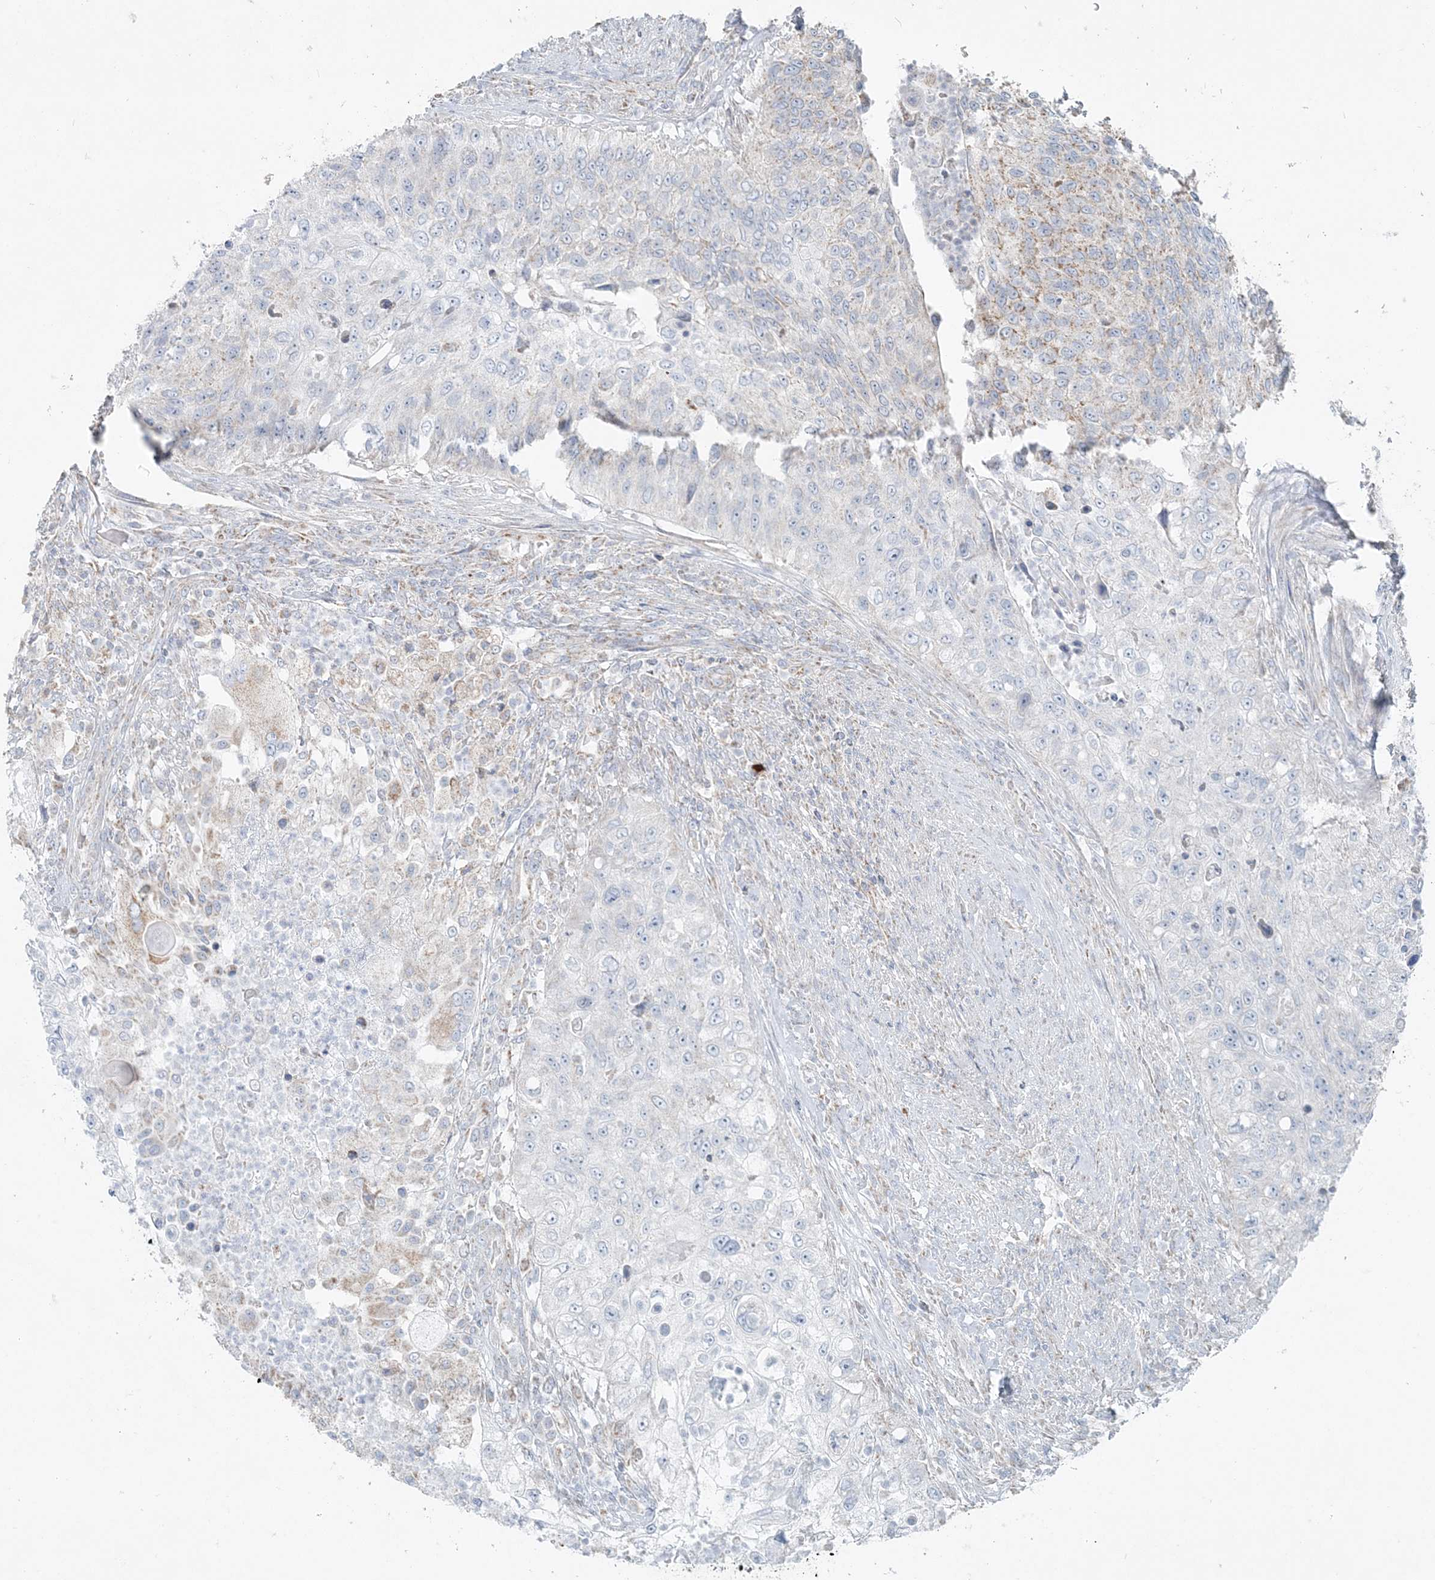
{"staining": {"intensity": "weak", "quantity": "<25%", "location": "cytoplasmic/membranous"}, "tissue": "urothelial cancer", "cell_type": "Tumor cells", "image_type": "cancer", "snomed": [{"axis": "morphology", "description": "Urothelial carcinoma, High grade"}, {"axis": "topography", "description": "Urinary bladder"}], "caption": "A histopathology image of high-grade urothelial carcinoma stained for a protein displays no brown staining in tumor cells.", "gene": "PCCB", "patient": {"sex": "female", "age": 60}}